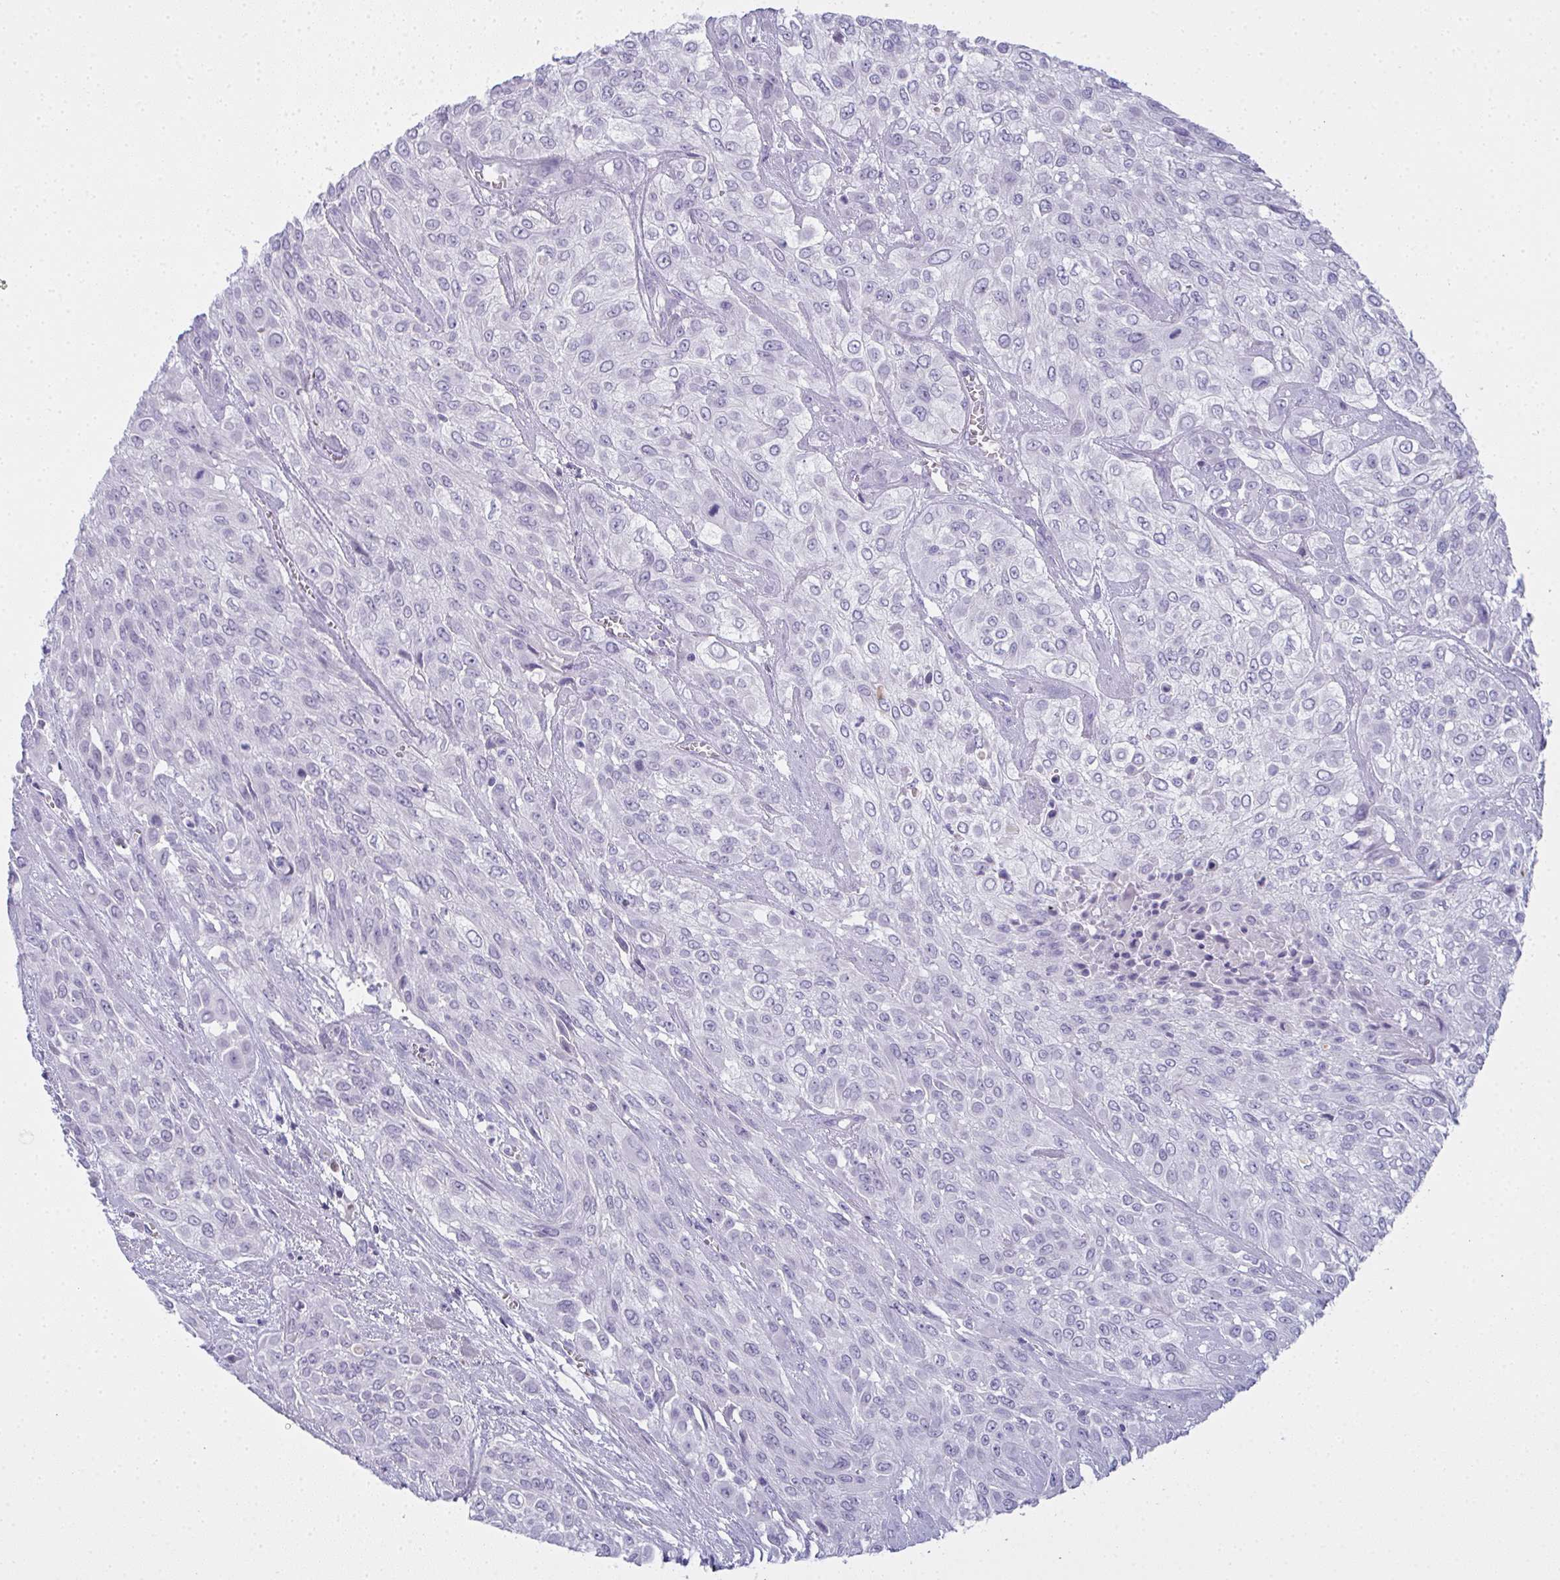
{"staining": {"intensity": "negative", "quantity": "none", "location": "none"}, "tissue": "urothelial cancer", "cell_type": "Tumor cells", "image_type": "cancer", "snomed": [{"axis": "morphology", "description": "Urothelial carcinoma, High grade"}, {"axis": "topography", "description": "Urinary bladder"}], "caption": "Tumor cells show no significant positivity in urothelial cancer.", "gene": "SLC36A2", "patient": {"sex": "male", "age": 57}}